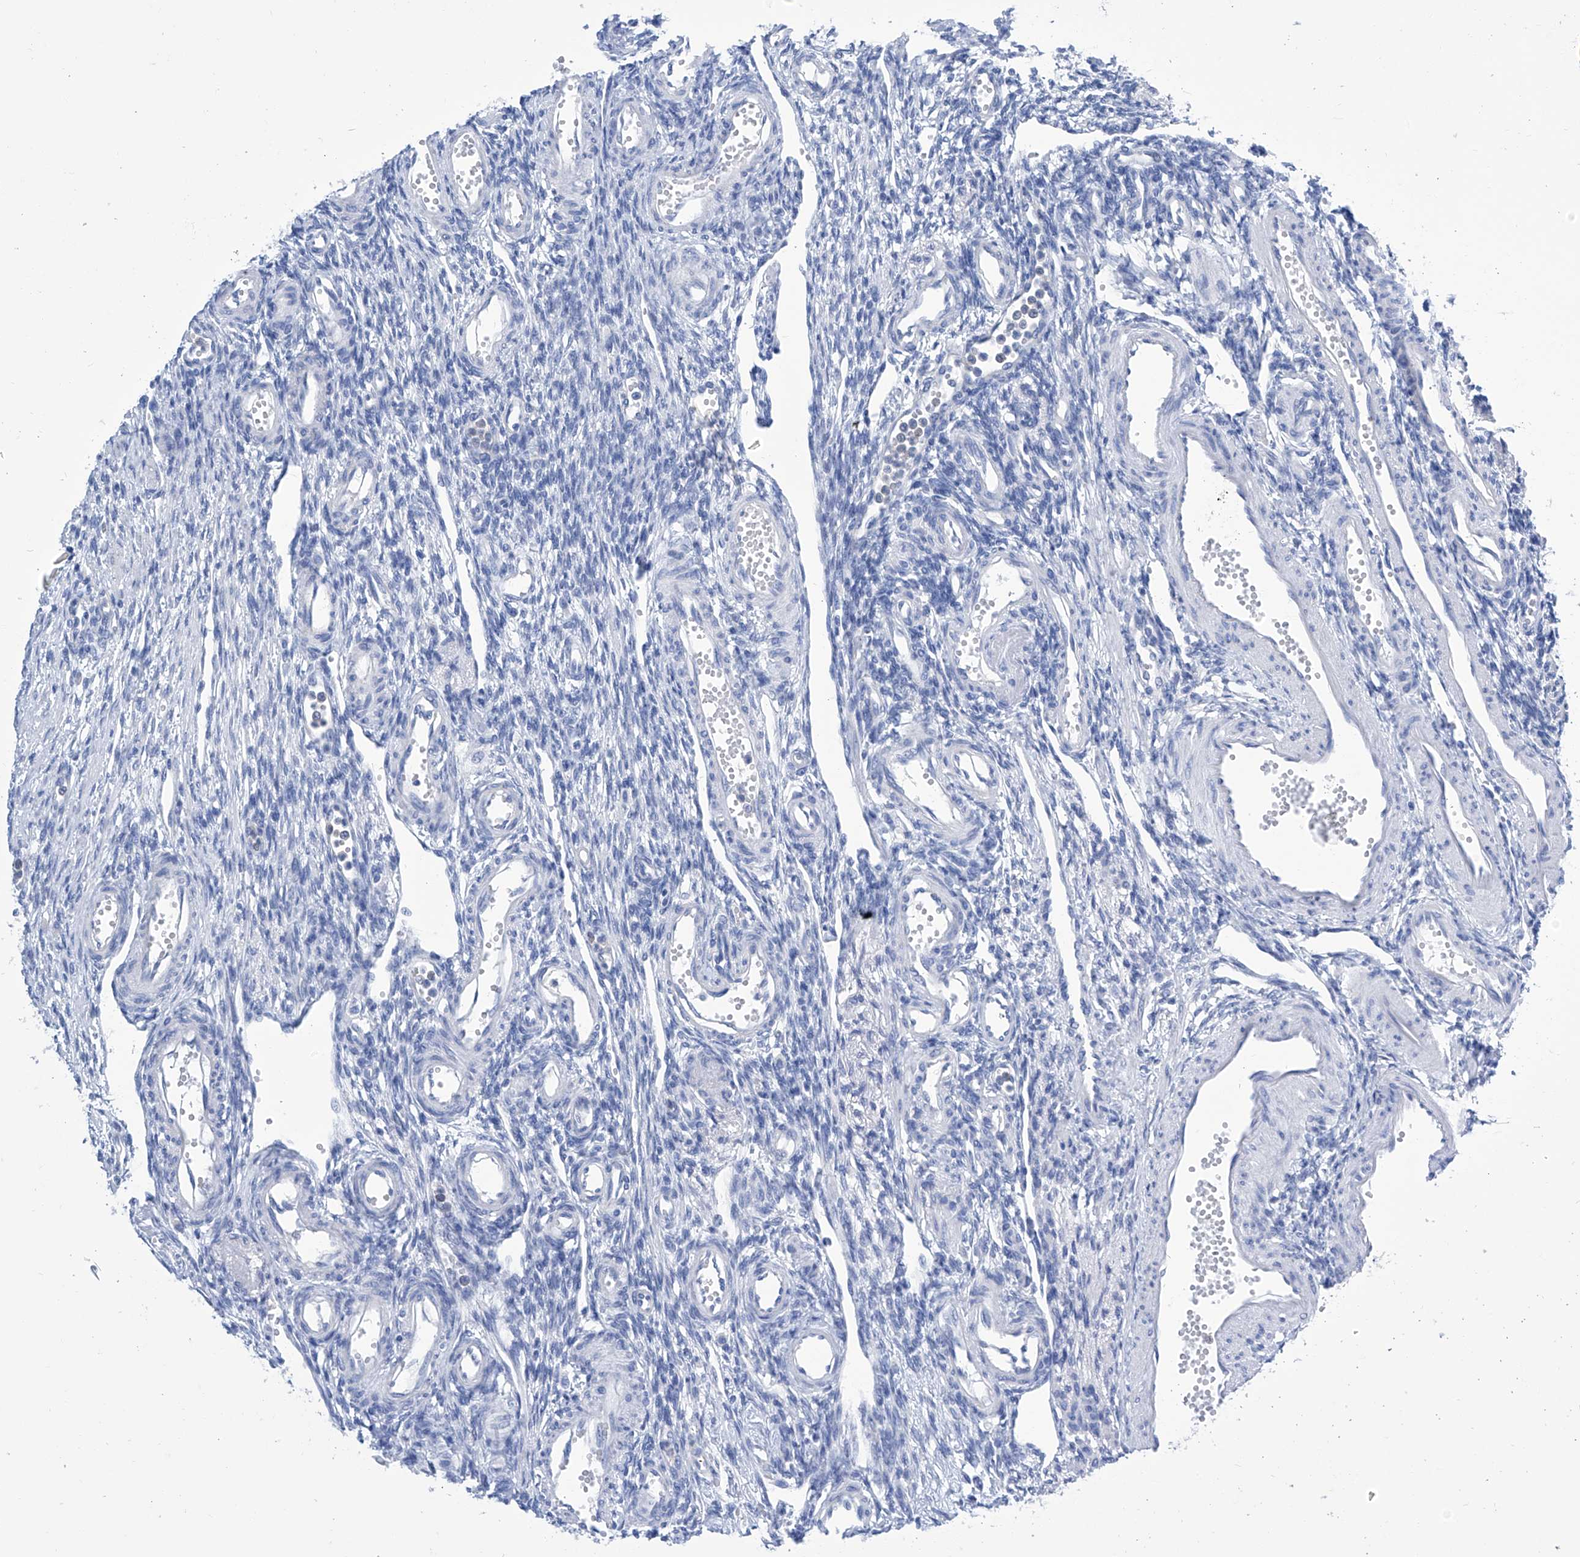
{"staining": {"intensity": "negative", "quantity": "none", "location": "none"}, "tissue": "ovary", "cell_type": "Ovarian stroma cells", "image_type": "normal", "snomed": [{"axis": "morphology", "description": "Normal tissue, NOS"}, {"axis": "morphology", "description": "Cyst, NOS"}, {"axis": "topography", "description": "Ovary"}], "caption": "Immunohistochemistry histopathology image of benign human ovary stained for a protein (brown), which reveals no staining in ovarian stroma cells. Nuclei are stained in blue.", "gene": "IMPA2", "patient": {"sex": "female", "age": 33}}